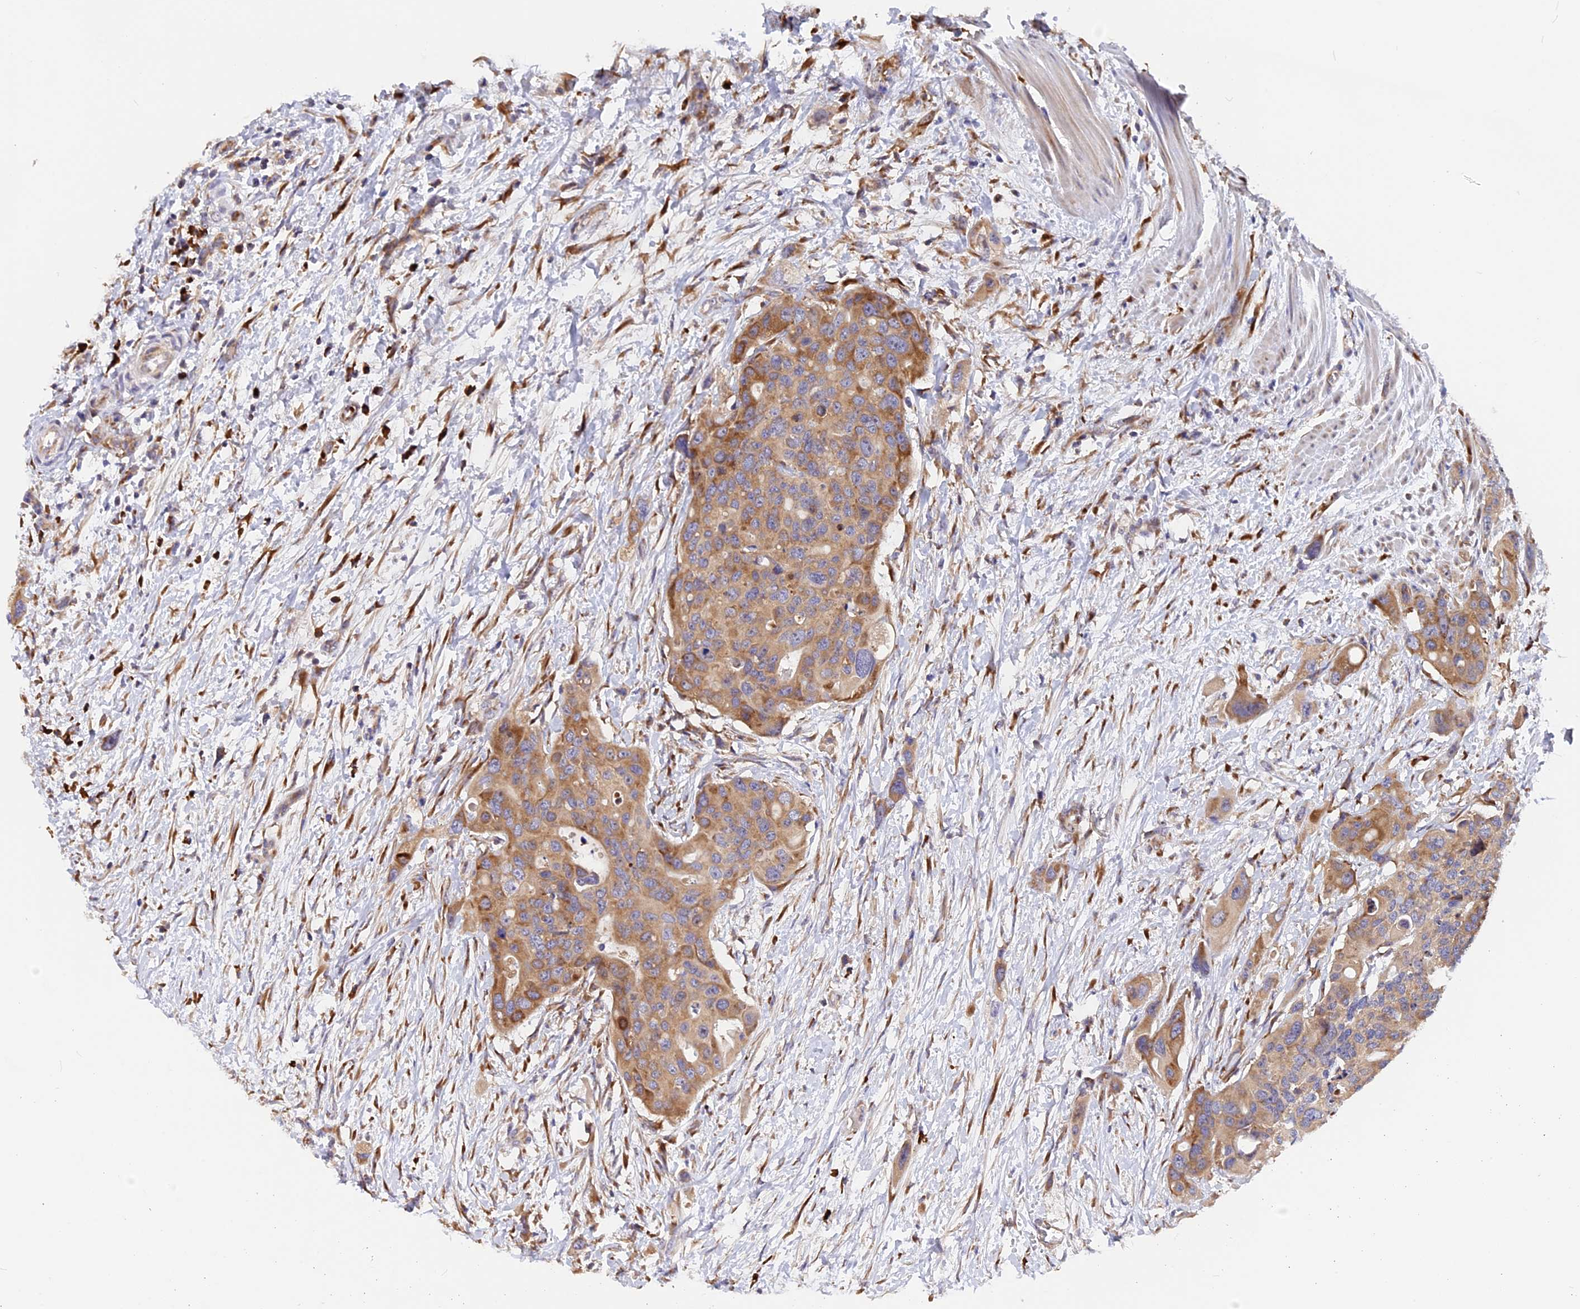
{"staining": {"intensity": "moderate", "quantity": ">75%", "location": "cytoplasmic/membranous"}, "tissue": "colorectal cancer", "cell_type": "Tumor cells", "image_type": "cancer", "snomed": [{"axis": "morphology", "description": "Adenocarcinoma, NOS"}, {"axis": "topography", "description": "Colon"}], "caption": "Immunohistochemical staining of adenocarcinoma (colorectal) displays moderate cytoplasmic/membranous protein expression in about >75% of tumor cells.", "gene": "GNPTAB", "patient": {"sex": "male", "age": 77}}